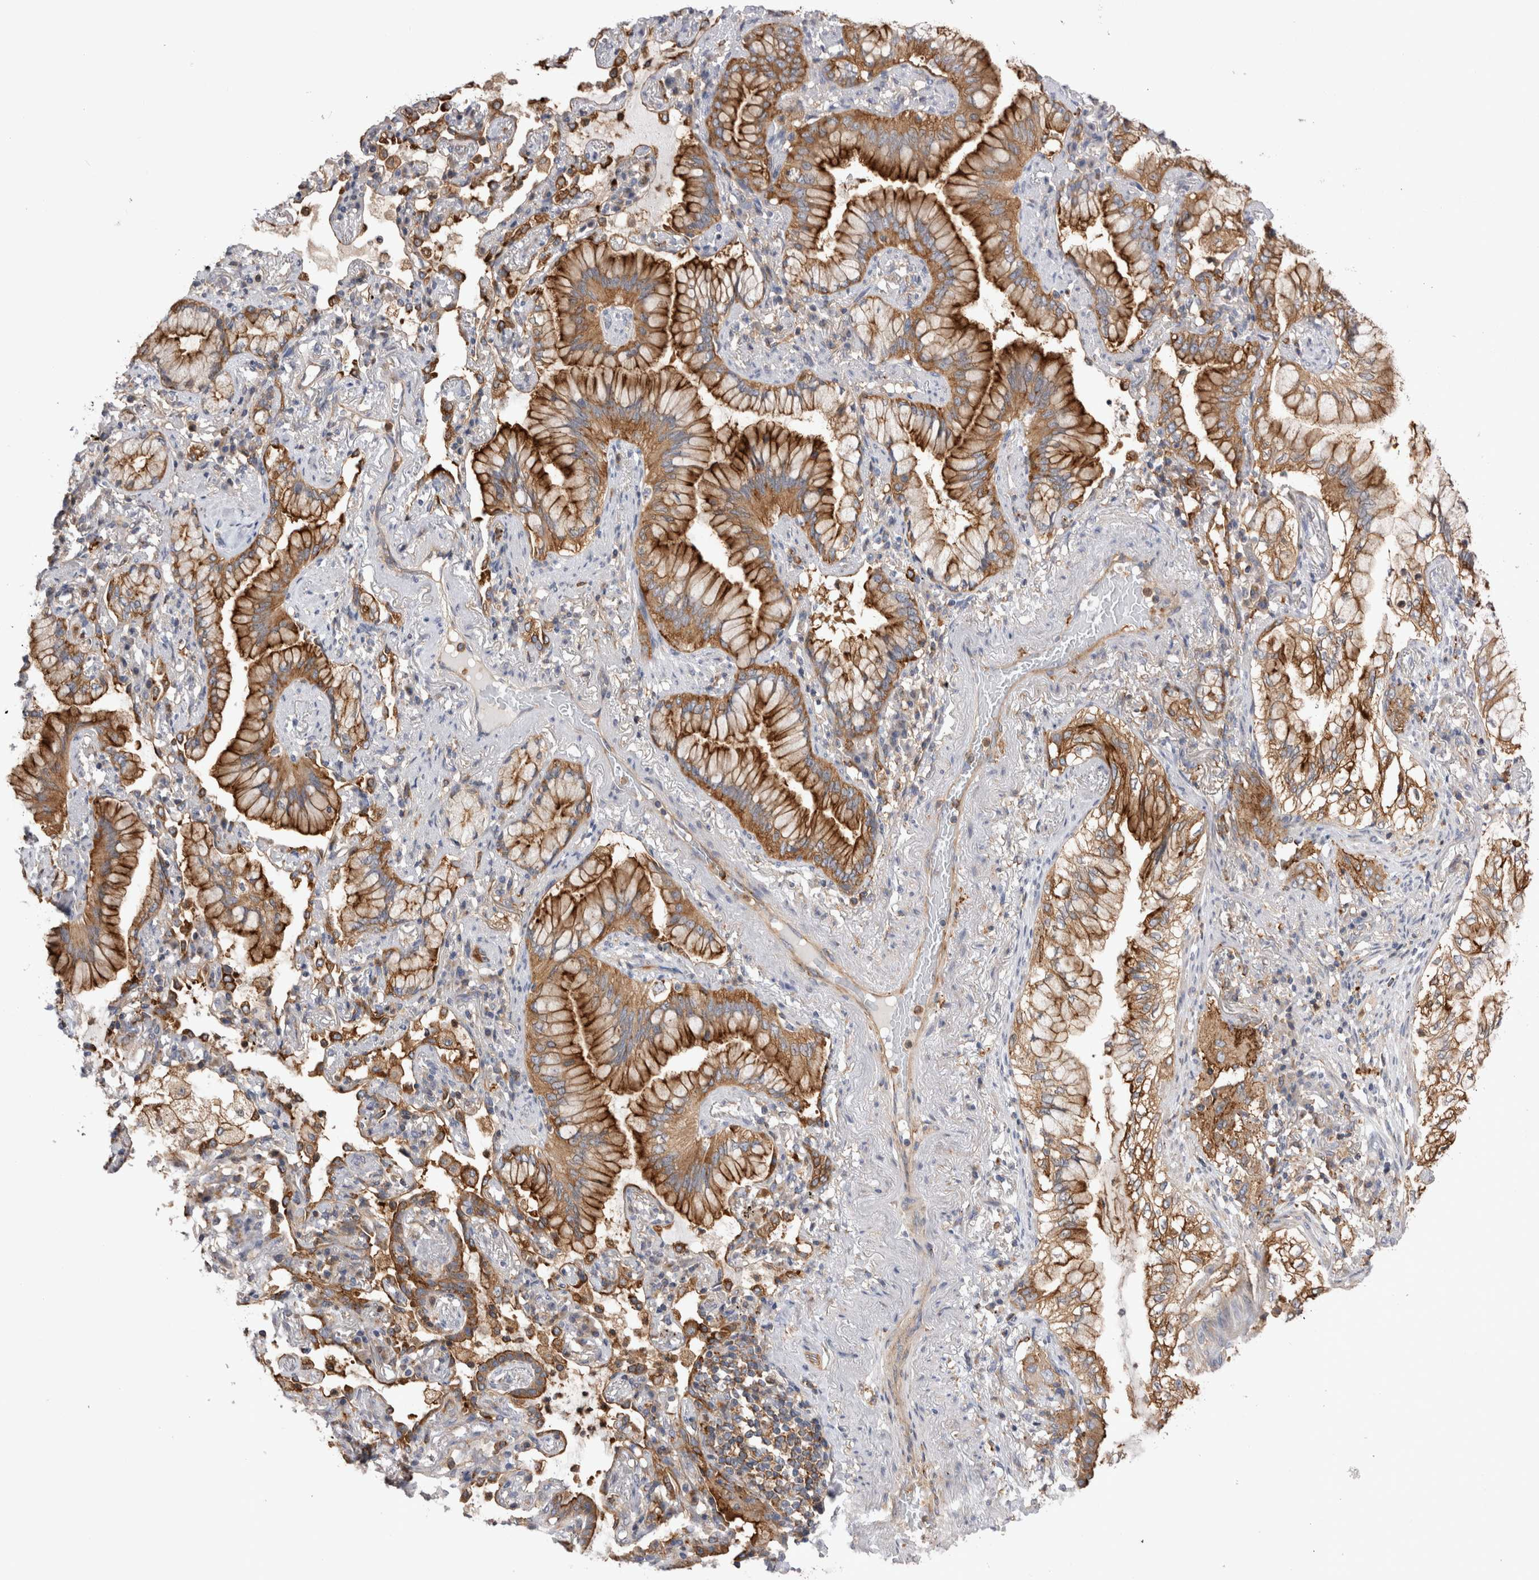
{"staining": {"intensity": "strong", "quantity": ">75%", "location": "cytoplasmic/membranous"}, "tissue": "lung cancer", "cell_type": "Tumor cells", "image_type": "cancer", "snomed": [{"axis": "morphology", "description": "Adenocarcinoma, NOS"}, {"axis": "topography", "description": "Lung"}], "caption": "Brown immunohistochemical staining in human lung adenocarcinoma demonstrates strong cytoplasmic/membranous staining in about >75% of tumor cells. (IHC, brightfield microscopy, high magnification).", "gene": "RAB11FIP1", "patient": {"sex": "female", "age": 70}}